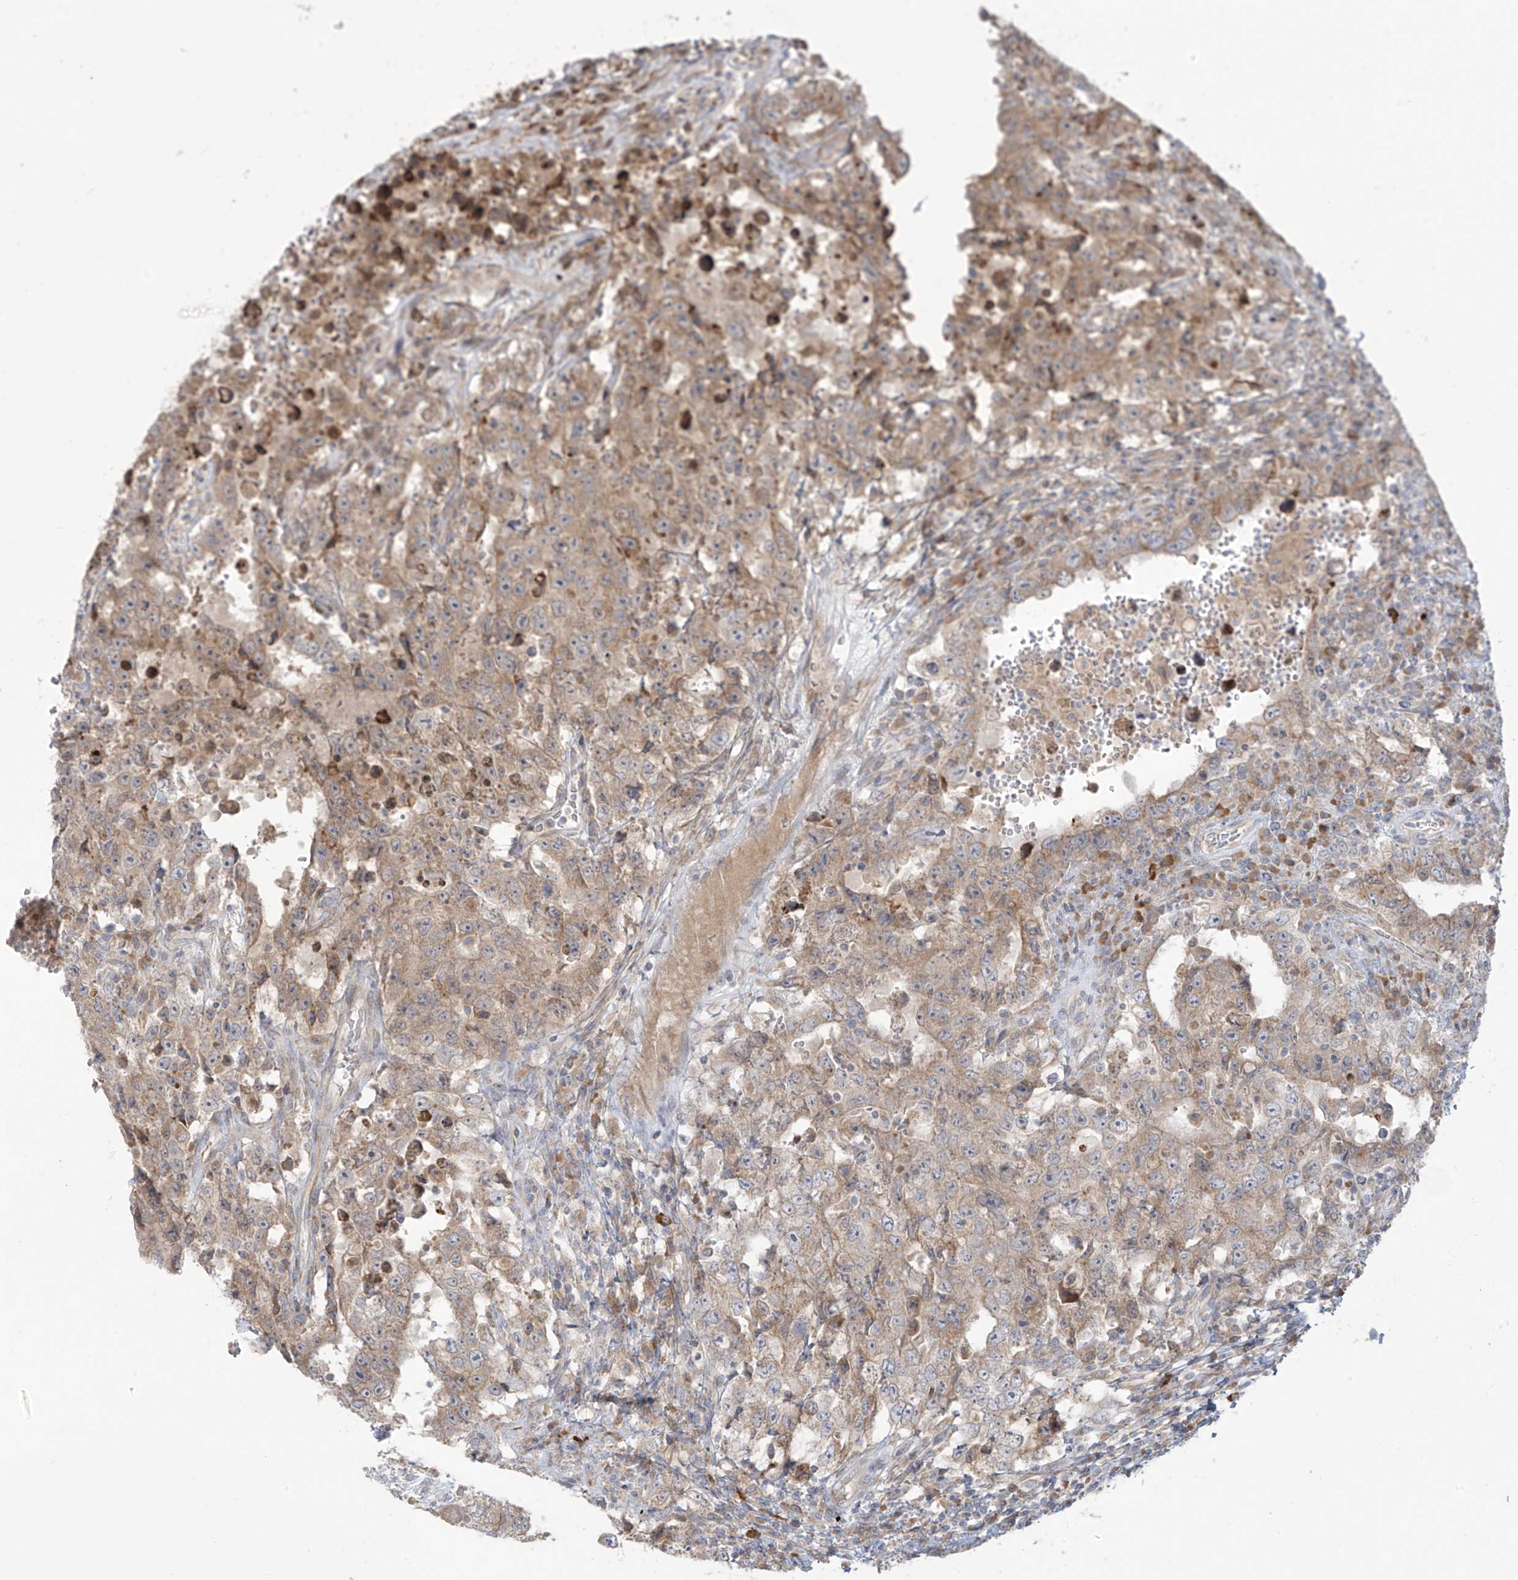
{"staining": {"intensity": "weak", "quantity": ">75%", "location": "cytoplasmic/membranous"}, "tissue": "testis cancer", "cell_type": "Tumor cells", "image_type": "cancer", "snomed": [{"axis": "morphology", "description": "Carcinoma, Embryonal, NOS"}, {"axis": "topography", "description": "Testis"}], "caption": "A brown stain shows weak cytoplasmic/membranous expression of a protein in human testis cancer tumor cells.", "gene": "PPAT", "patient": {"sex": "male", "age": 26}}